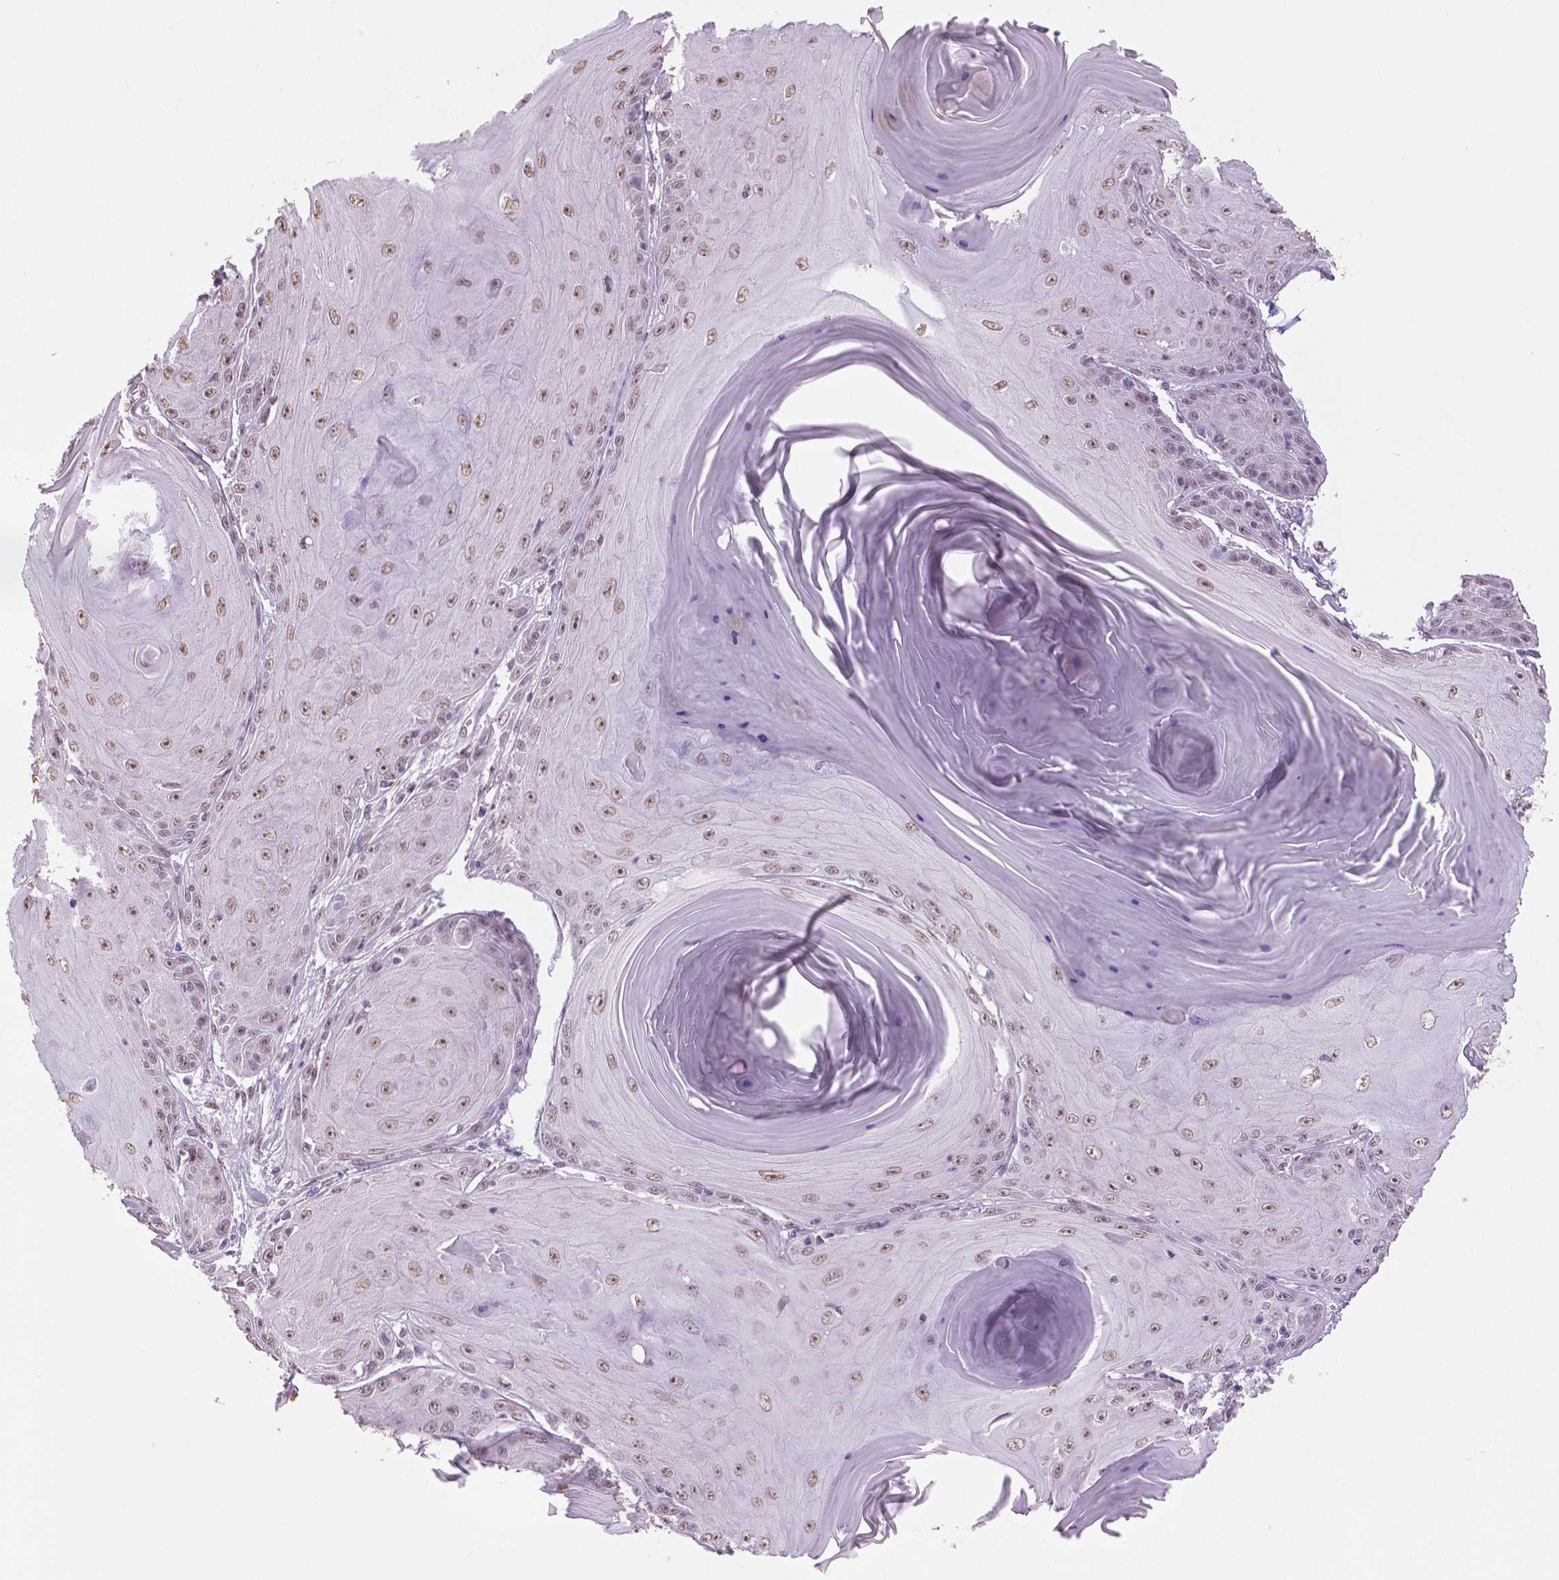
{"staining": {"intensity": "moderate", "quantity": ">75%", "location": "nuclear"}, "tissue": "skin cancer", "cell_type": "Tumor cells", "image_type": "cancer", "snomed": [{"axis": "morphology", "description": "Squamous cell carcinoma, NOS"}, {"axis": "topography", "description": "Skin"}, {"axis": "topography", "description": "Vulva"}], "caption": "Immunohistochemical staining of human skin squamous cell carcinoma demonstrates moderate nuclear protein staining in approximately >75% of tumor cells. Ihc stains the protein of interest in brown and the nuclei are stained blue.", "gene": "IGF2BP1", "patient": {"sex": "female", "age": 85}}